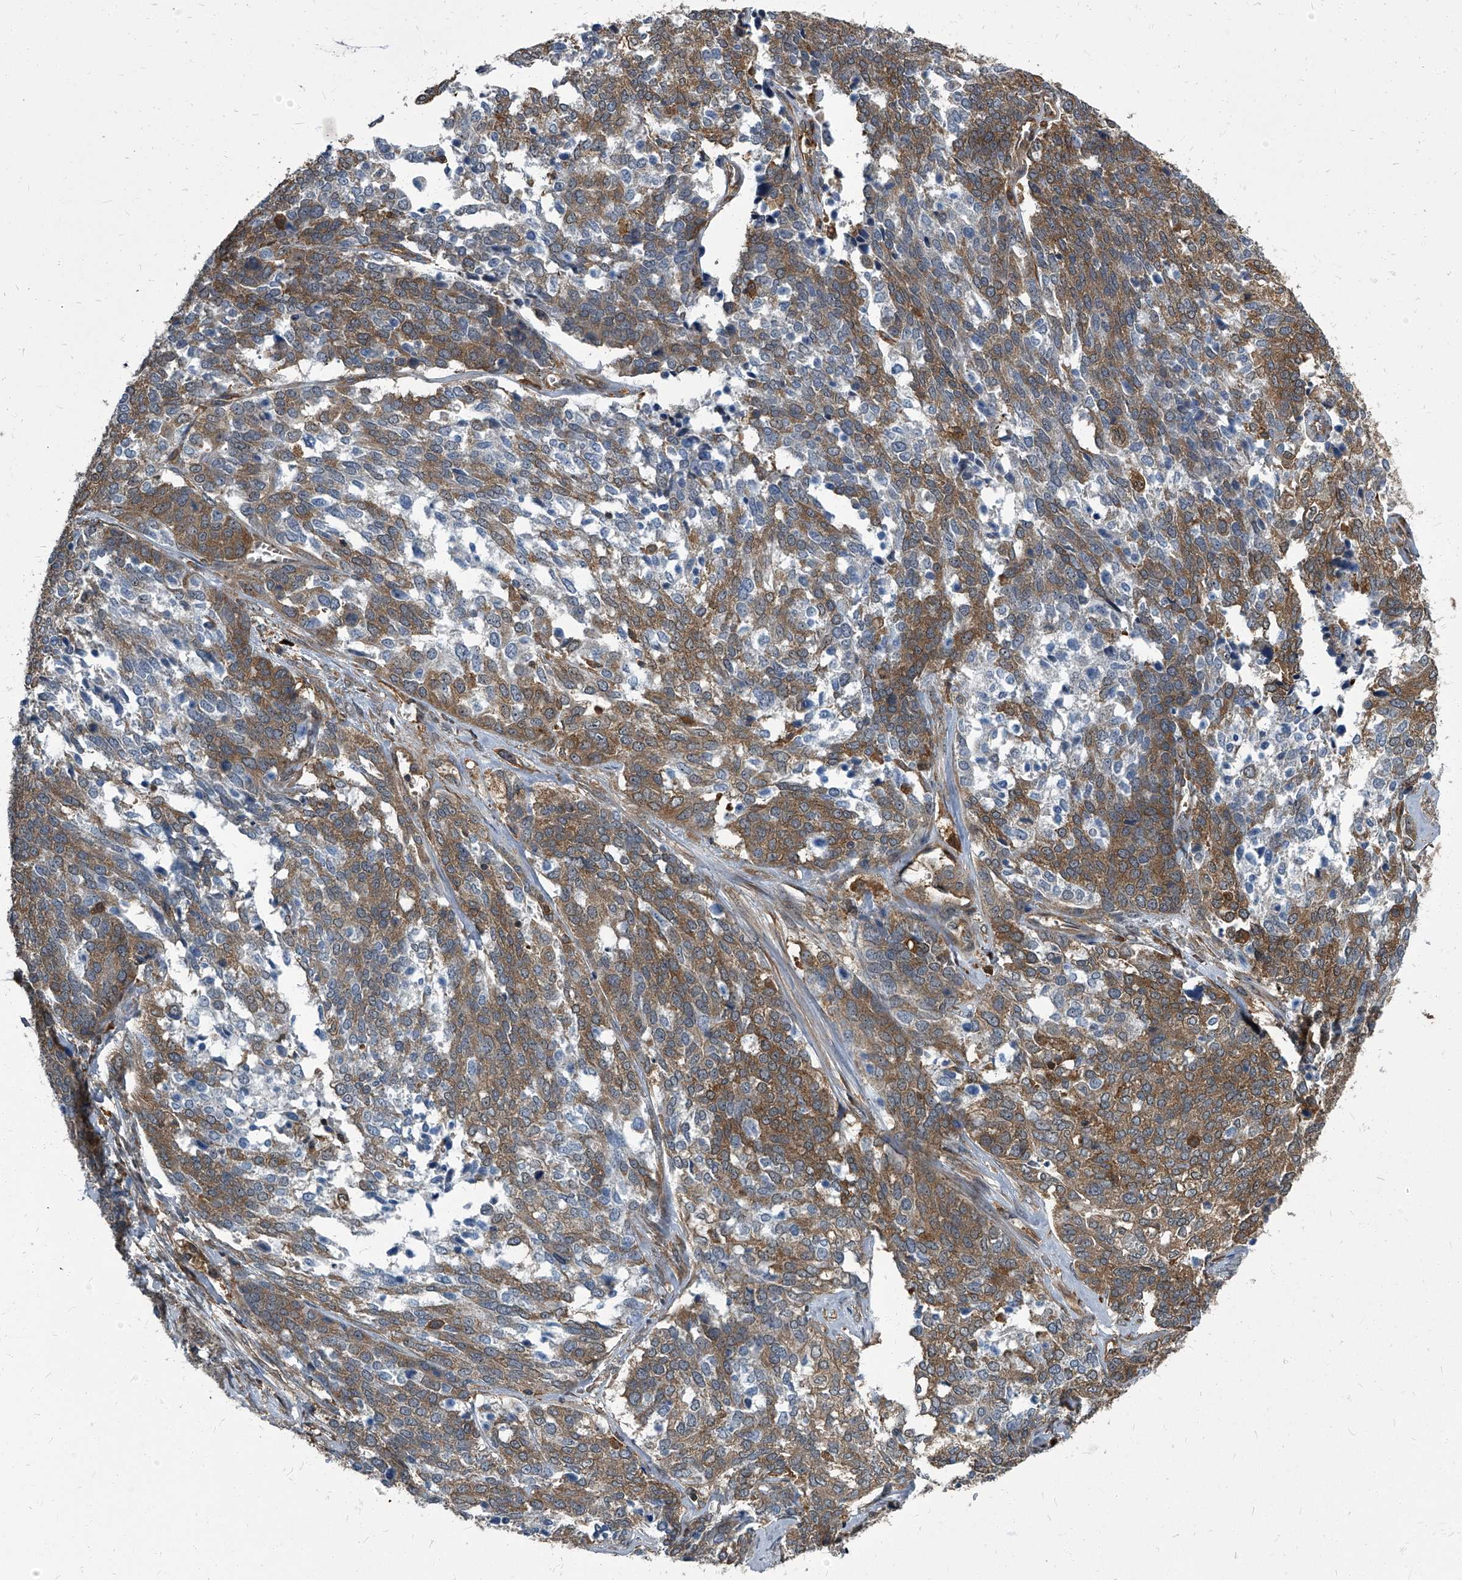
{"staining": {"intensity": "moderate", "quantity": ">75%", "location": "cytoplasmic/membranous"}, "tissue": "ovarian cancer", "cell_type": "Tumor cells", "image_type": "cancer", "snomed": [{"axis": "morphology", "description": "Cystadenocarcinoma, serous, NOS"}, {"axis": "topography", "description": "Ovary"}], "caption": "This is an image of immunohistochemistry staining of ovarian cancer, which shows moderate positivity in the cytoplasmic/membranous of tumor cells.", "gene": "CDV3", "patient": {"sex": "female", "age": 44}}